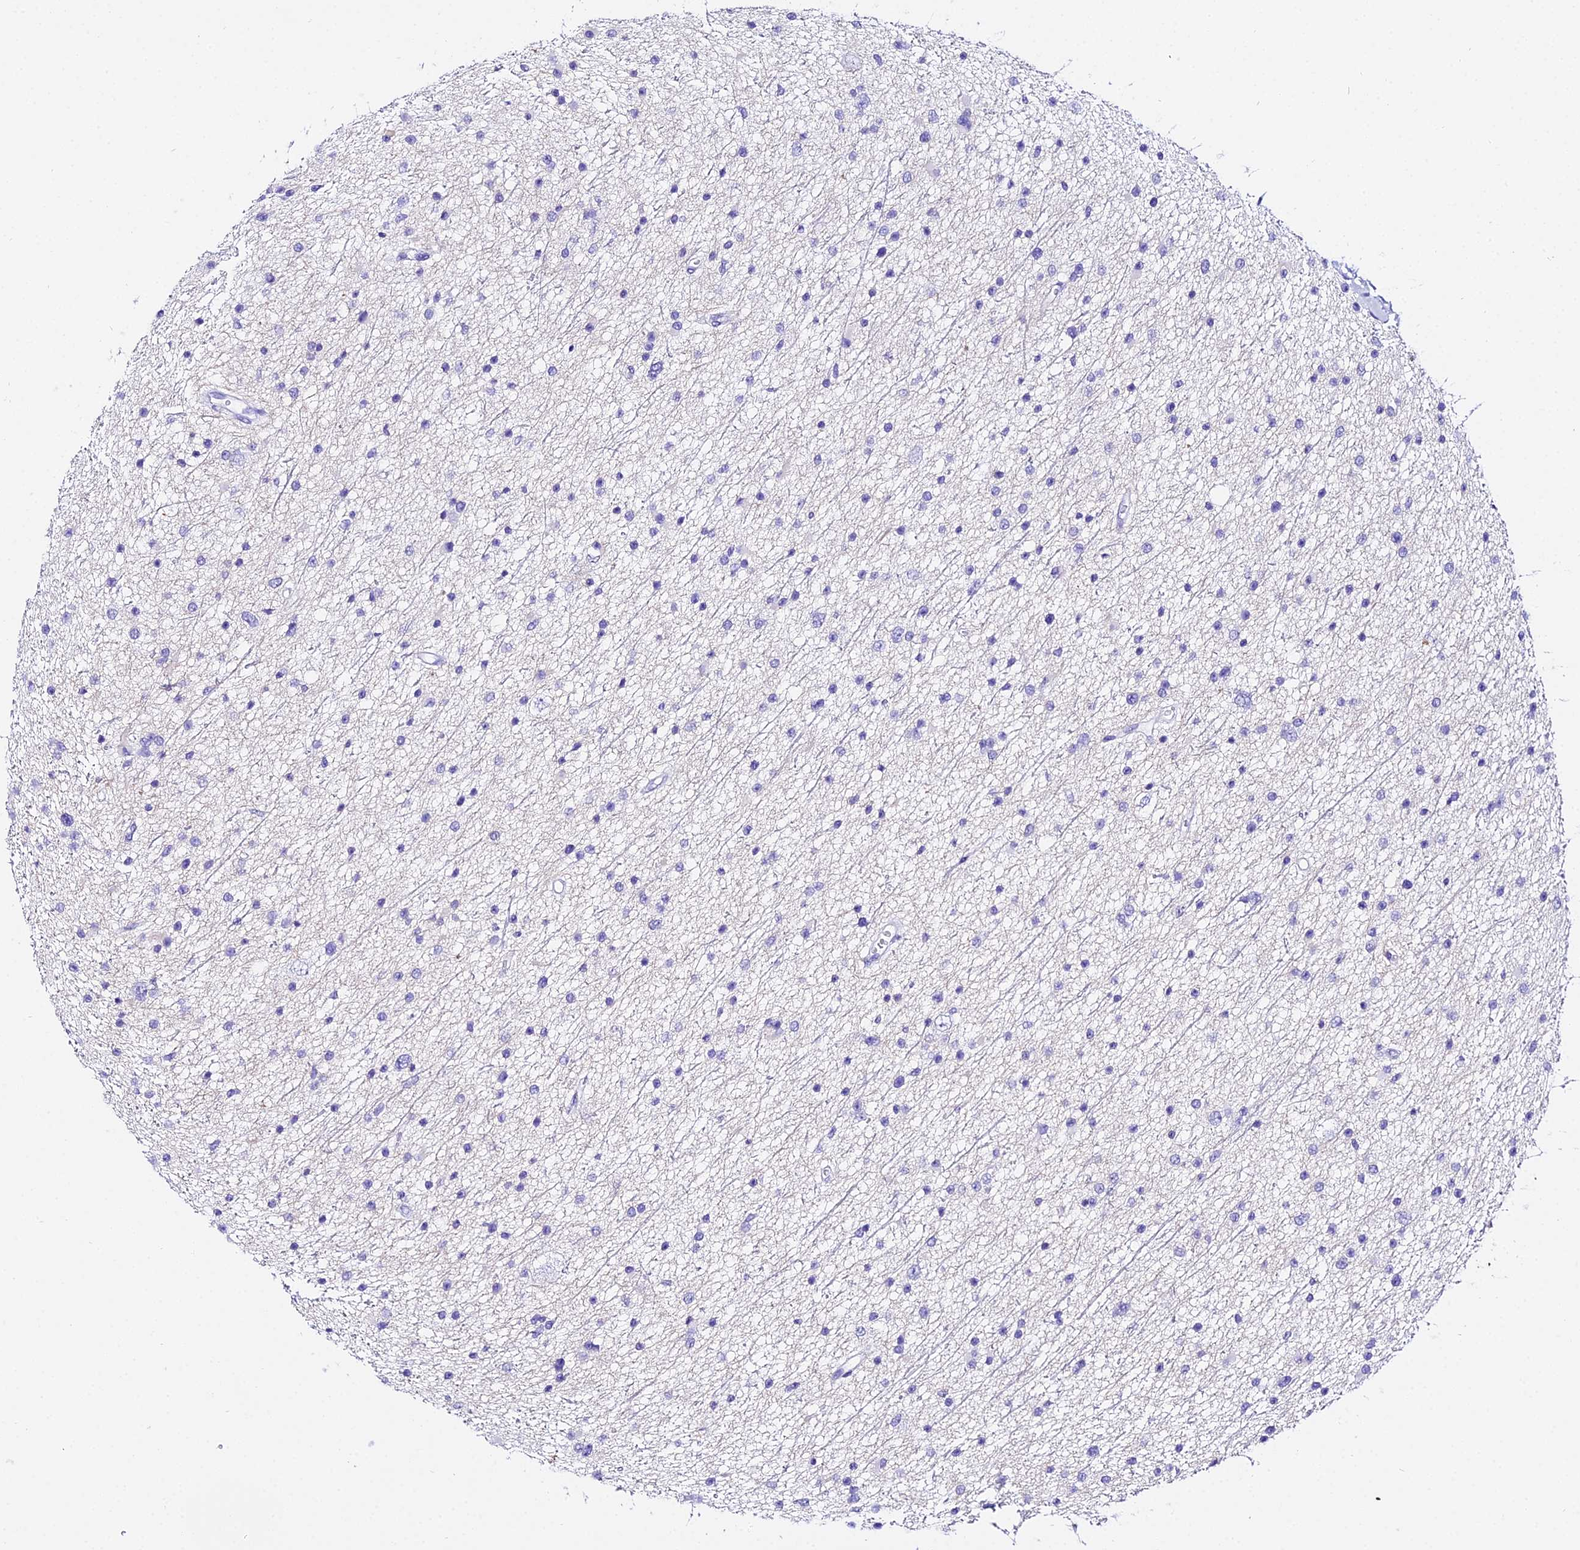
{"staining": {"intensity": "negative", "quantity": "none", "location": "none"}, "tissue": "glioma", "cell_type": "Tumor cells", "image_type": "cancer", "snomed": [{"axis": "morphology", "description": "Glioma, malignant, Low grade"}, {"axis": "topography", "description": "Cerebral cortex"}], "caption": "Tumor cells are negative for brown protein staining in glioma. (Stains: DAB immunohistochemistry with hematoxylin counter stain, Microscopy: brightfield microscopy at high magnification).", "gene": "TRMT44", "patient": {"sex": "female", "age": 39}}